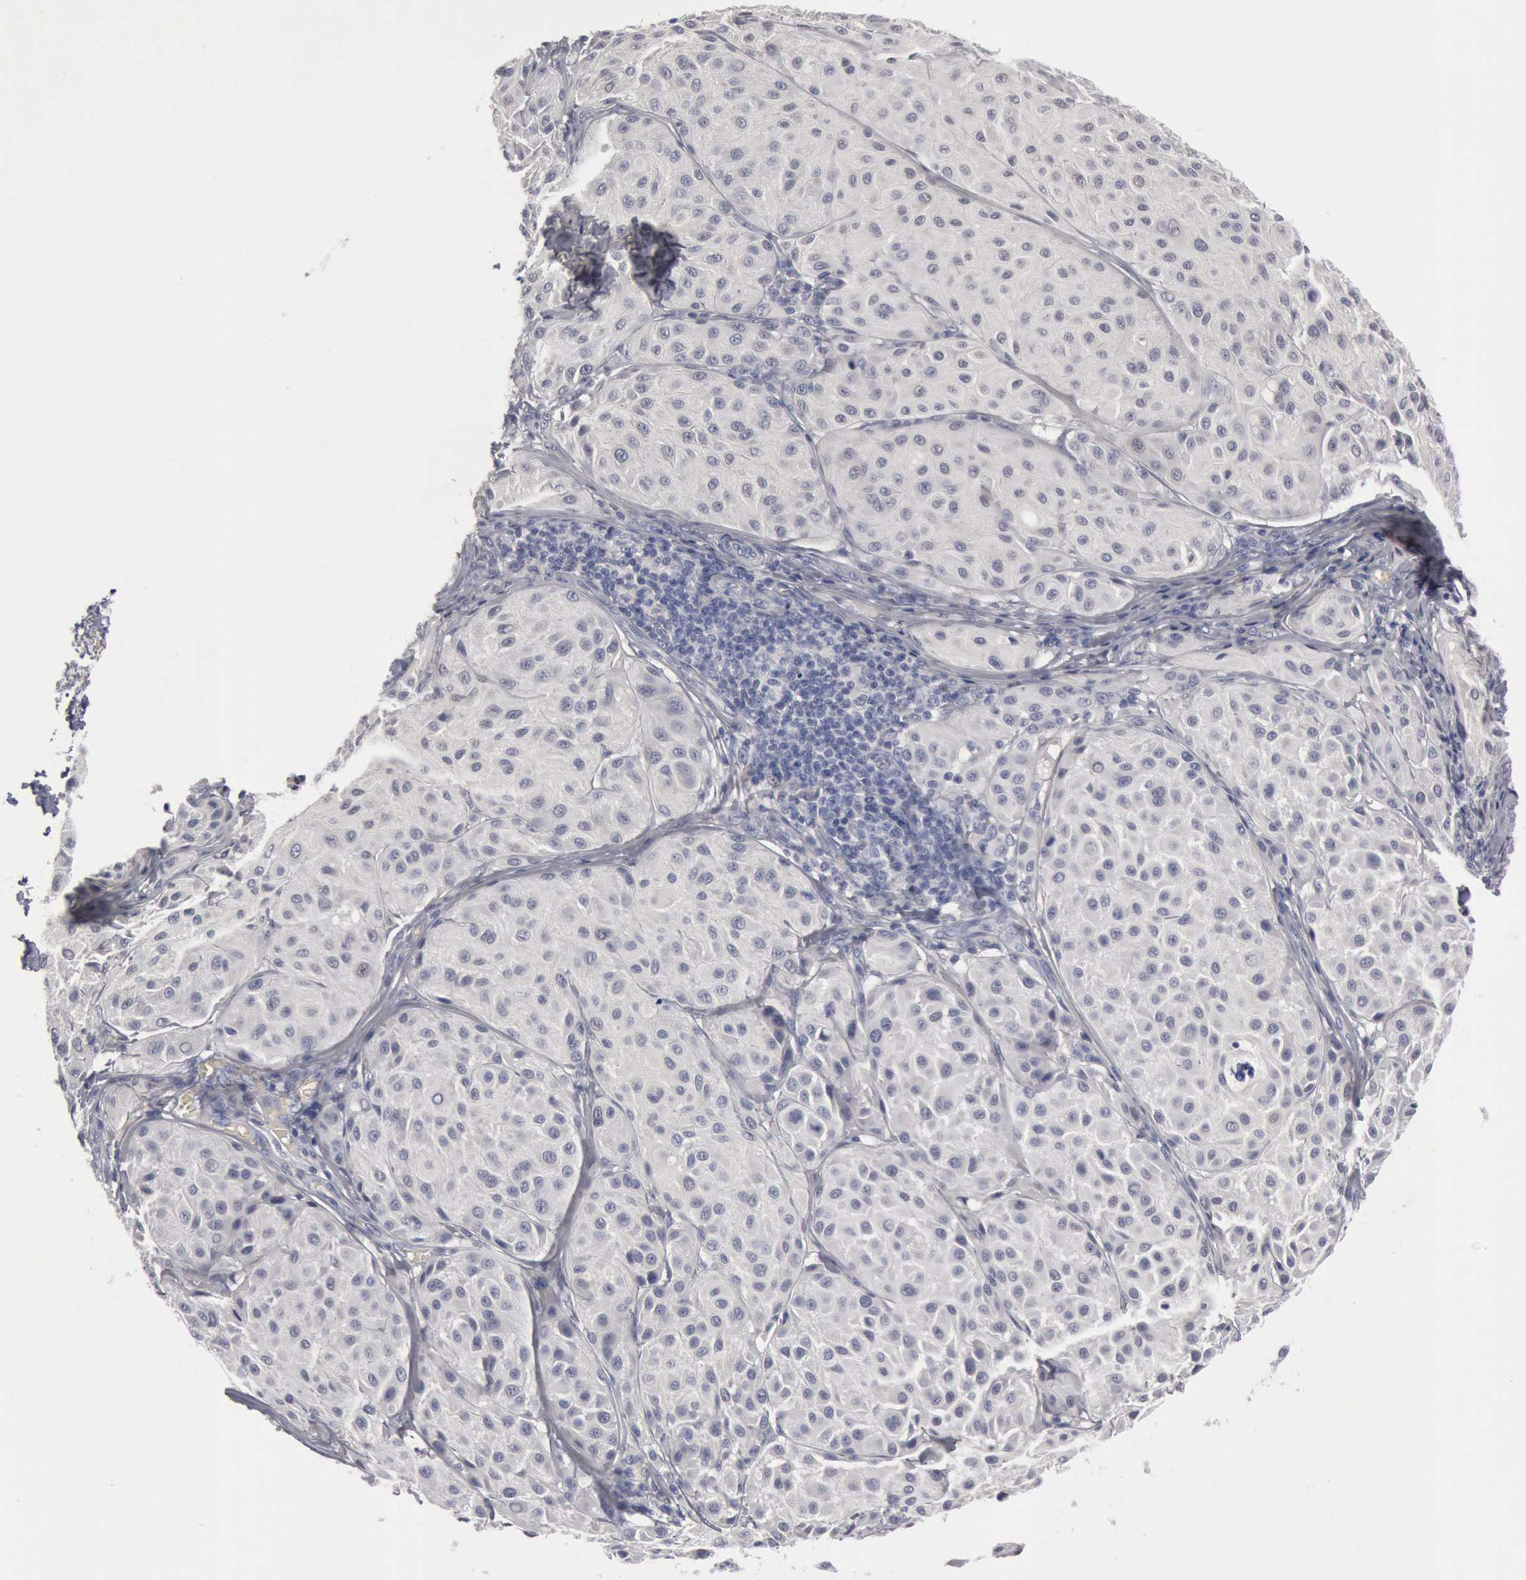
{"staining": {"intensity": "negative", "quantity": "none", "location": "none"}, "tissue": "melanoma", "cell_type": "Tumor cells", "image_type": "cancer", "snomed": [{"axis": "morphology", "description": "Malignant melanoma, NOS"}, {"axis": "topography", "description": "Skin"}], "caption": "Immunohistochemistry (IHC) image of malignant melanoma stained for a protein (brown), which exhibits no staining in tumor cells. Brightfield microscopy of immunohistochemistry (IHC) stained with DAB (3,3'-diaminobenzidine) (brown) and hematoxylin (blue), captured at high magnification.", "gene": "FOXA2", "patient": {"sex": "male", "age": 36}}